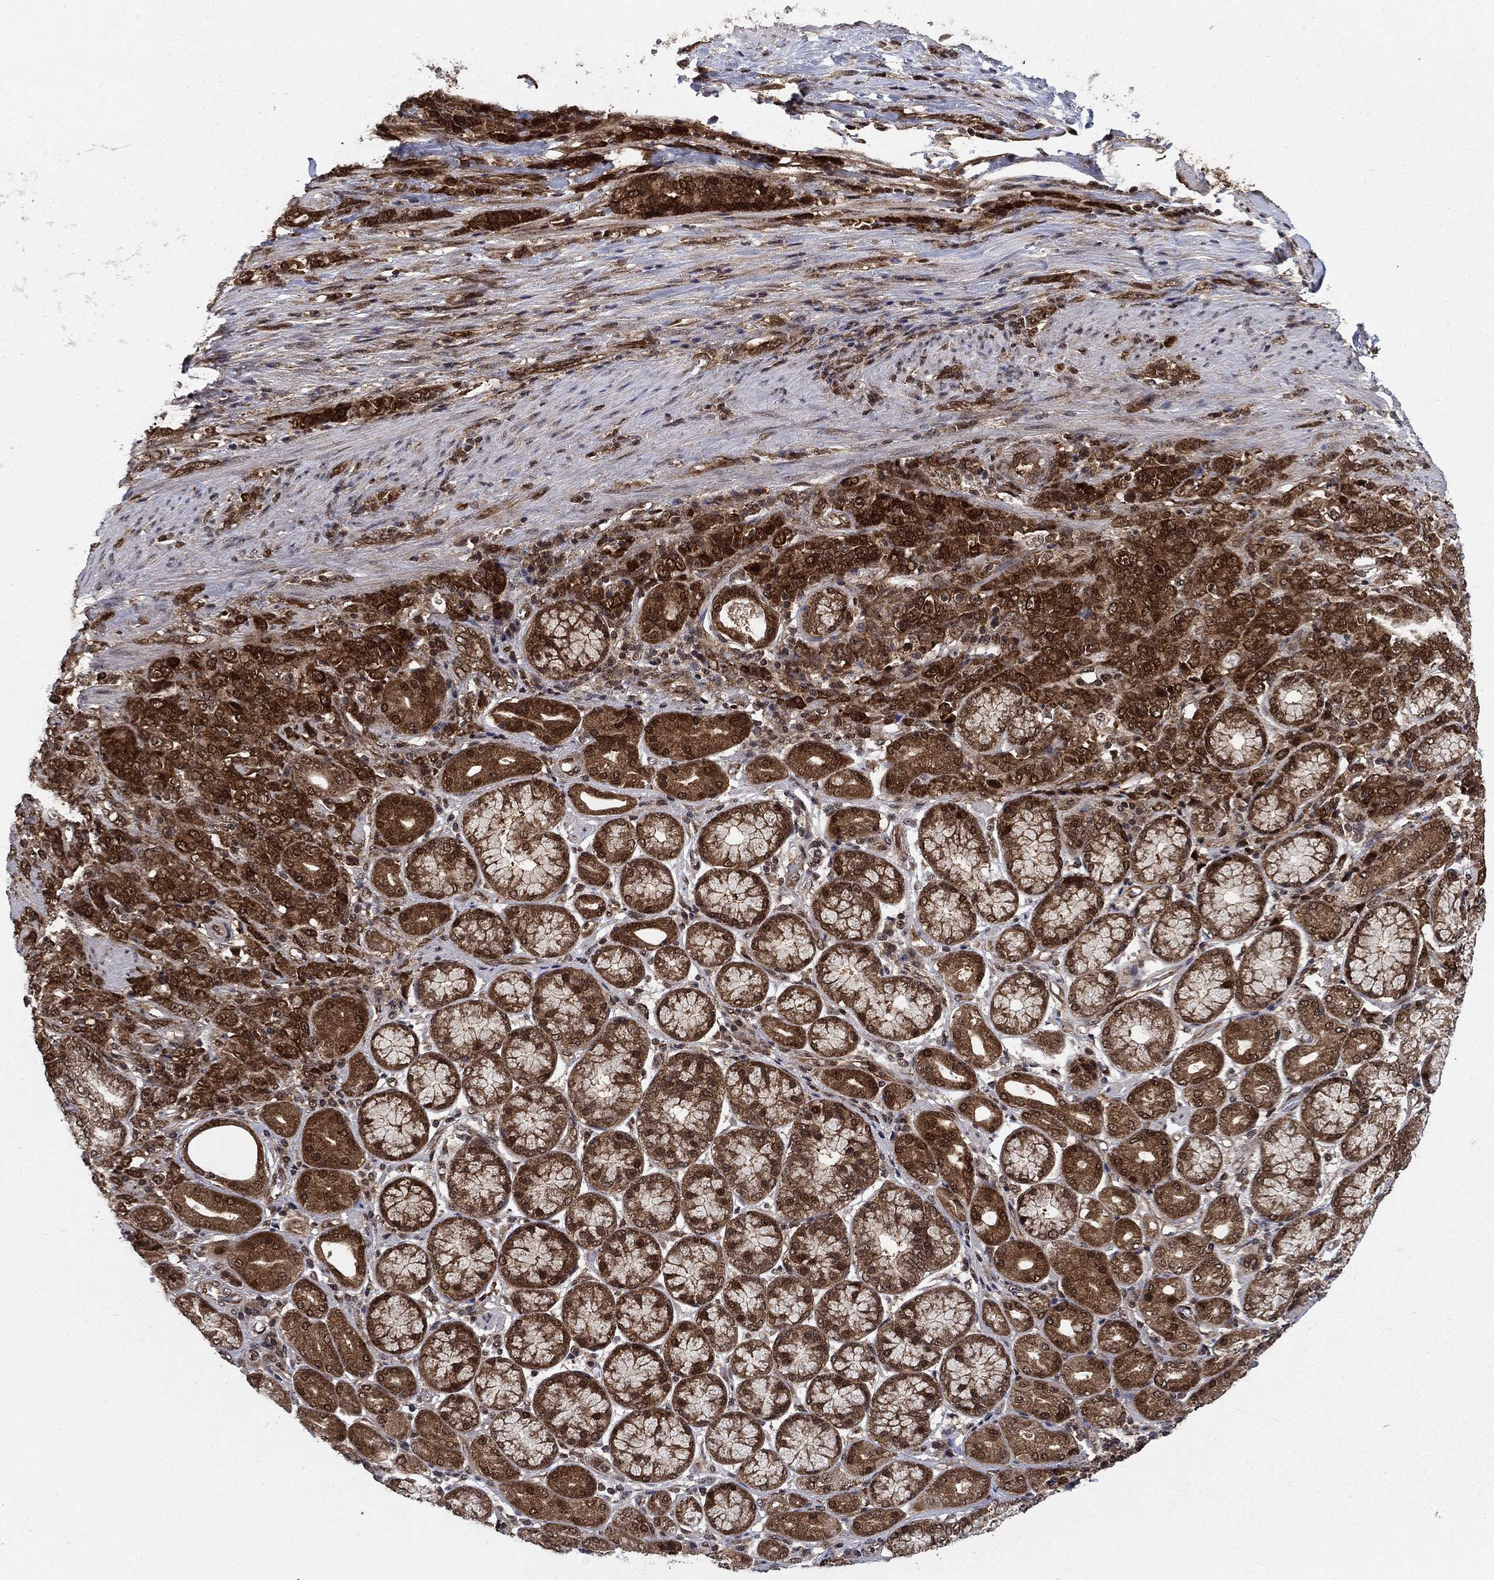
{"staining": {"intensity": "strong", "quantity": ">75%", "location": "cytoplasmic/membranous"}, "tissue": "stomach cancer", "cell_type": "Tumor cells", "image_type": "cancer", "snomed": [{"axis": "morphology", "description": "Normal tissue, NOS"}, {"axis": "morphology", "description": "Adenocarcinoma, NOS"}, {"axis": "topography", "description": "Stomach"}], "caption": "A high-resolution histopathology image shows IHC staining of stomach adenocarcinoma, which displays strong cytoplasmic/membranous expression in about >75% of tumor cells. The staining was performed using DAB to visualize the protein expression in brown, while the nuclei were stained in blue with hematoxylin (Magnification: 20x).", "gene": "DNAJA1", "patient": {"sex": "female", "age": 79}}